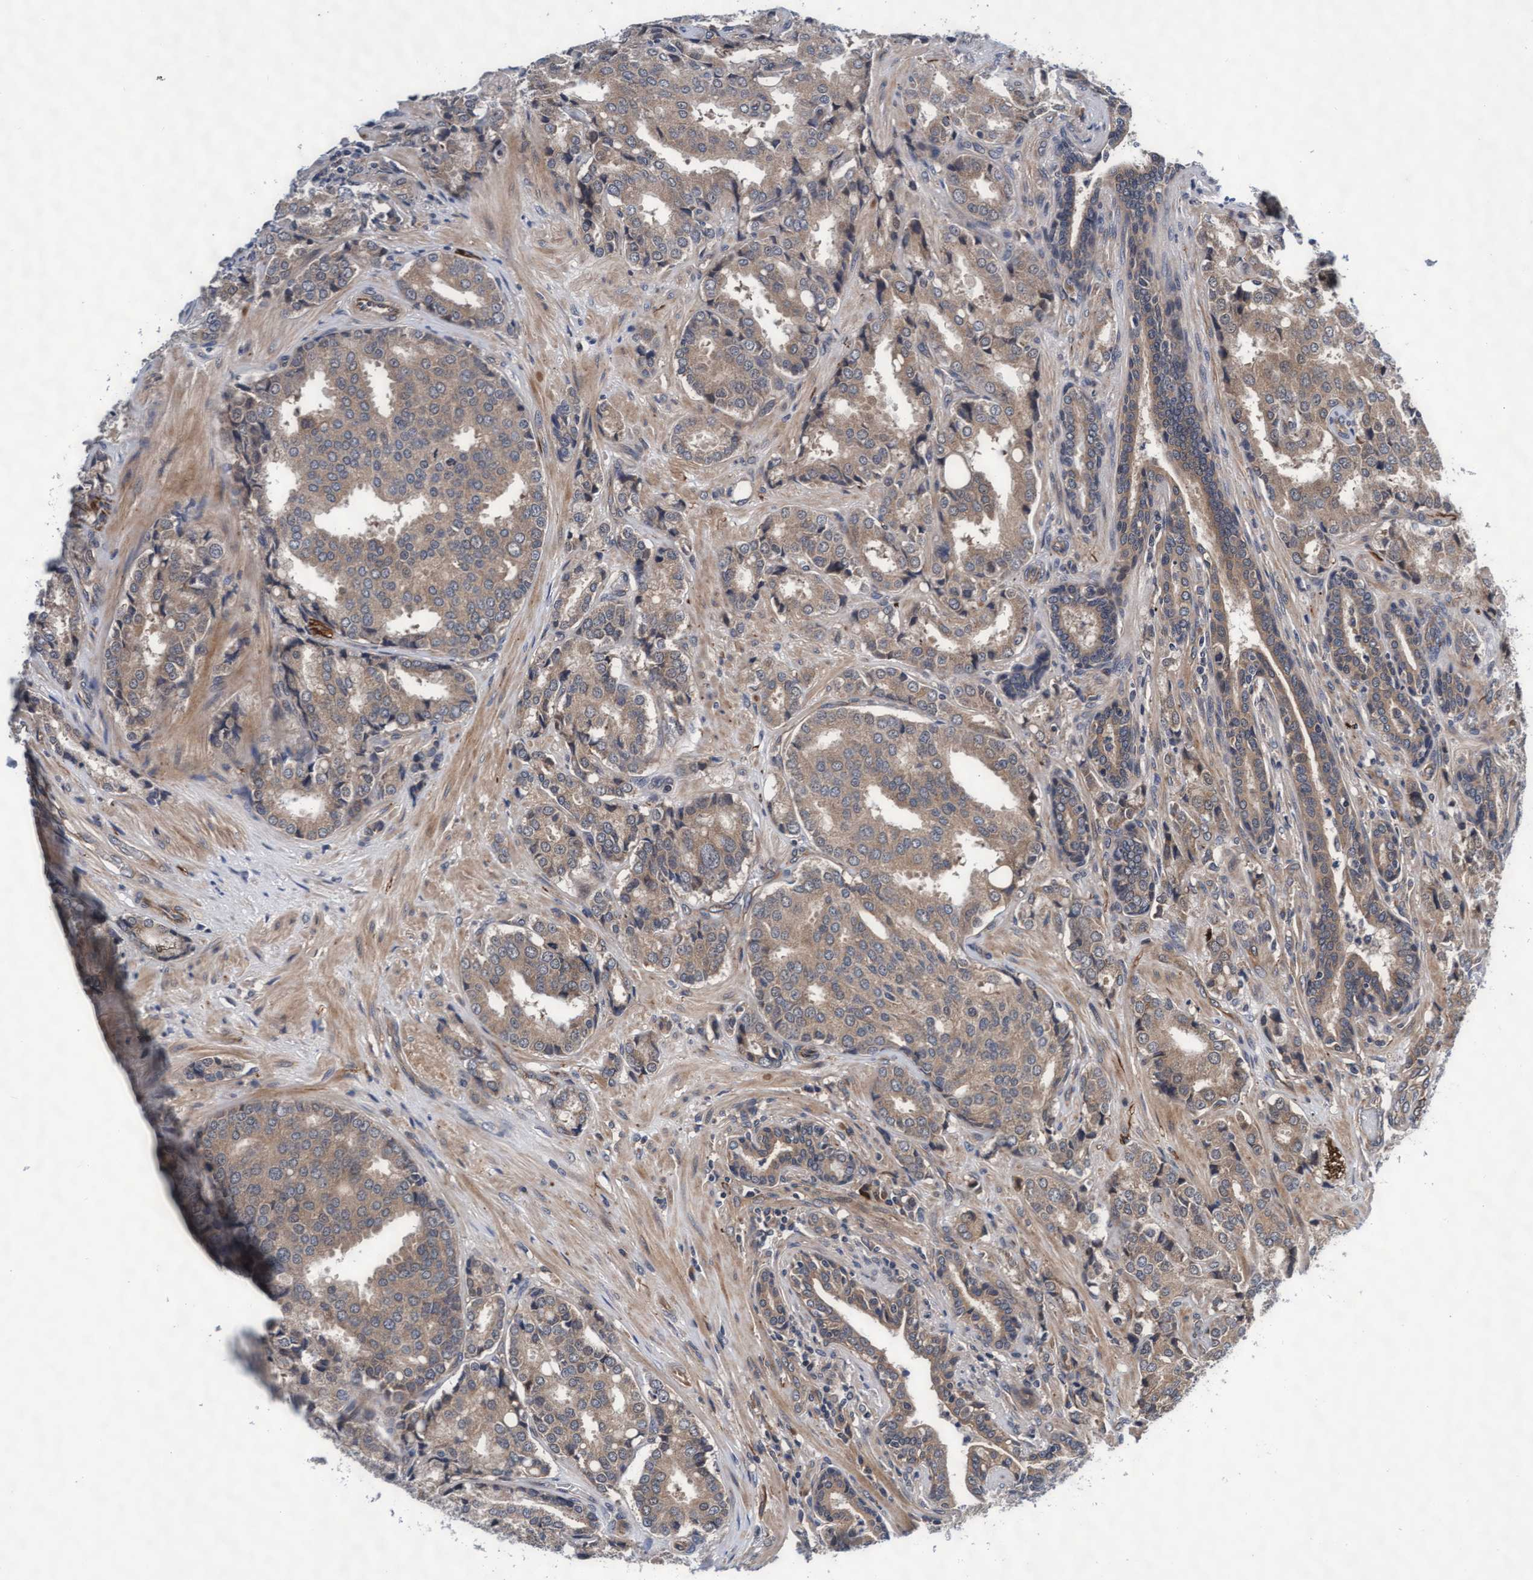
{"staining": {"intensity": "weak", "quantity": ">75%", "location": "cytoplasmic/membranous"}, "tissue": "prostate cancer", "cell_type": "Tumor cells", "image_type": "cancer", "snomed": [{"axis": "morphology", "description": "Adenocarcinoma, High grade"}, {"axis": "topography", "description": "Prostate"}], "caption": "This micrograph displays immunohistochemistry staining of human prostate cancer (high-grade adenocarcinoma), with low weak cytoplasmic/membranous expression in about >75% of tumor cells.", "gene": "EFCAB13", "patient": {"sex": "male", "age": 50}}